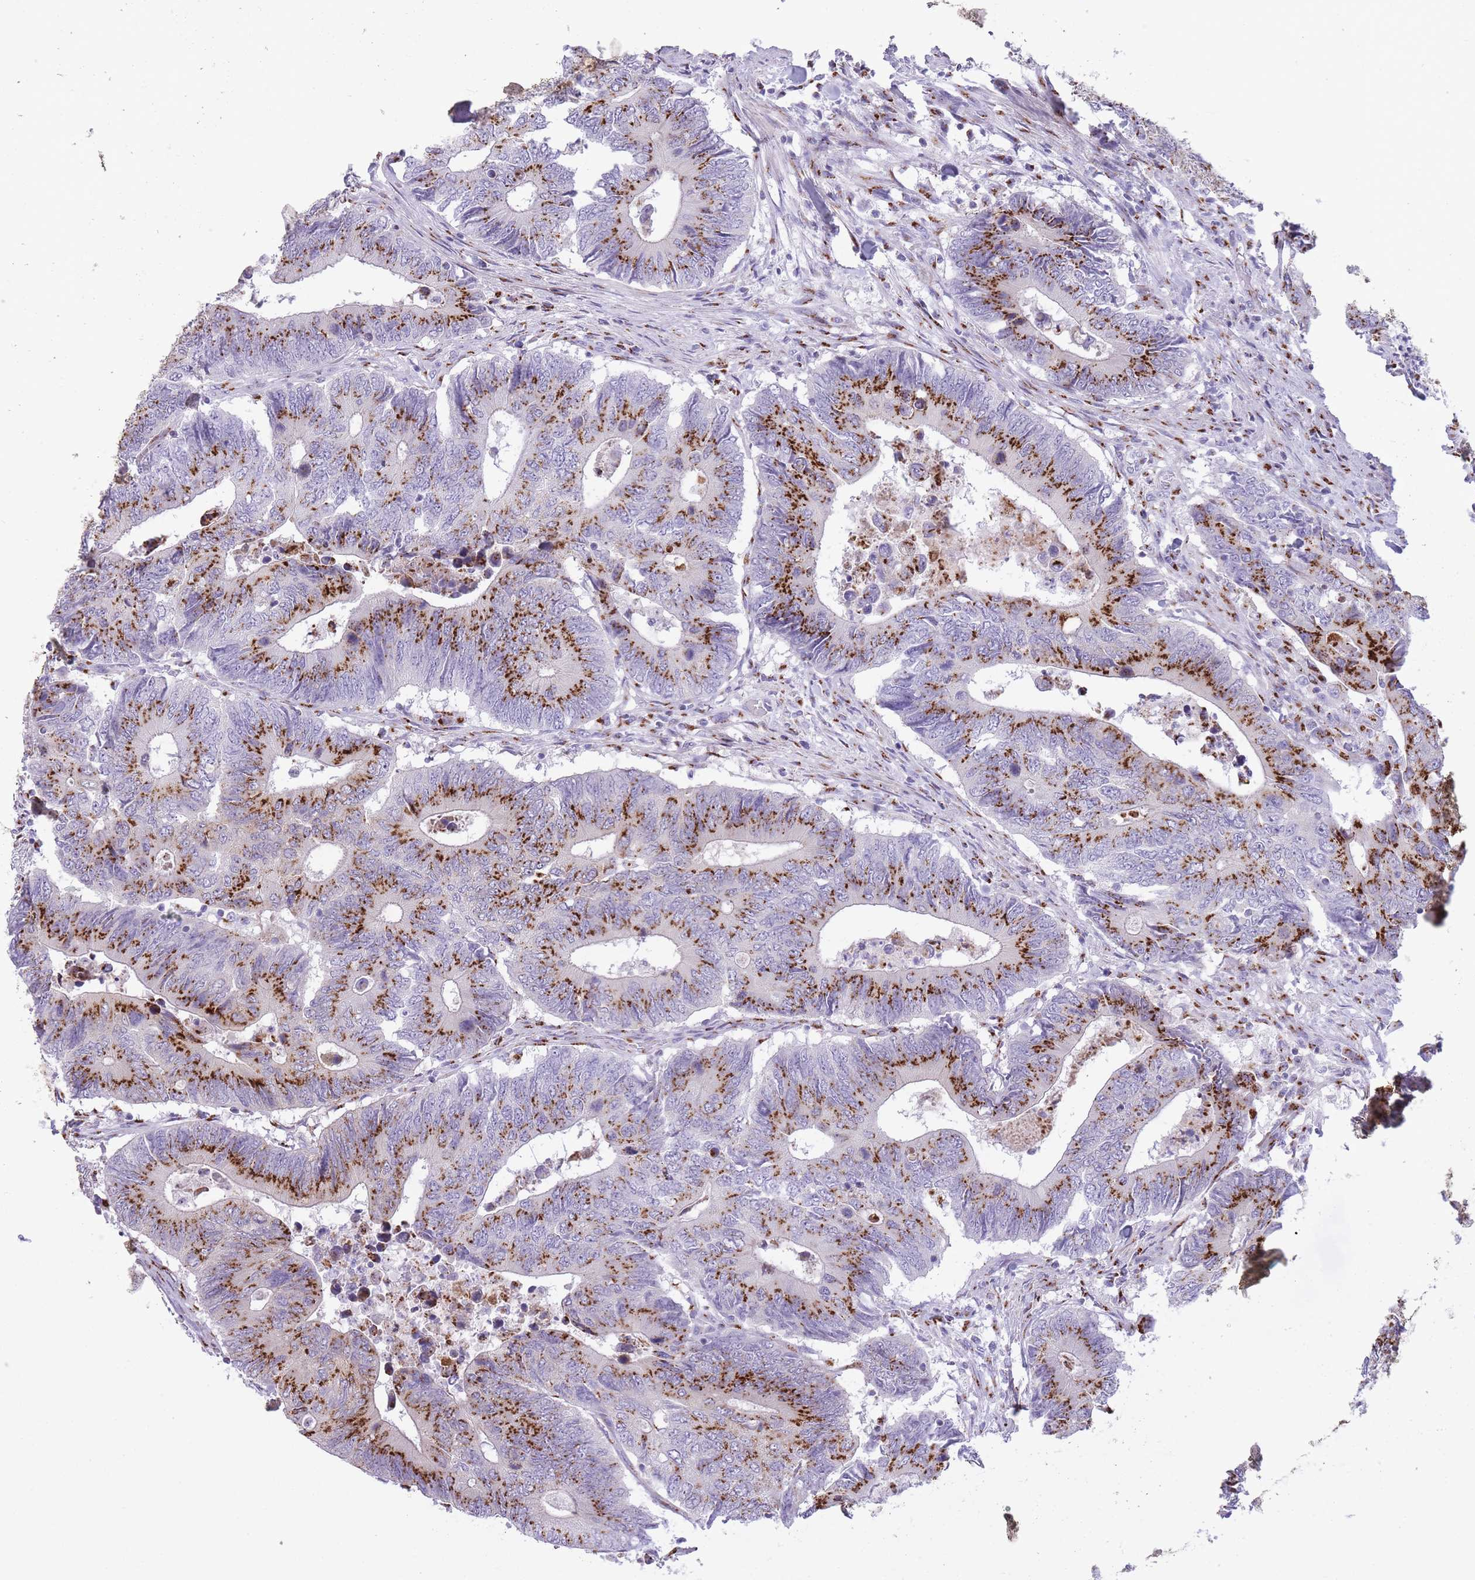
{"staining": {"intensity": "strong", "quantity": ">75%", "location": "cytoplasmic/membranous"}, "tissue": "colorectal cancer", "cell_type": "Tumor cells", "image_type": "cancer", "snomed": [{"axis": "morphology", "description": "Adenocarcinoma, NOS"}, {"axis": "topography", "description": "Colon"}], "caption": "Immunohistochemistry (IHC) of colorectal cancer reveals high levels of strong cytoplasmic/membranous staining in about >75% of tumor cells. (DAB IHC with brightfield microscopy, high magnification).", "gene": "B4GALT2", "patient": {"sex": "male", "age": 87}}